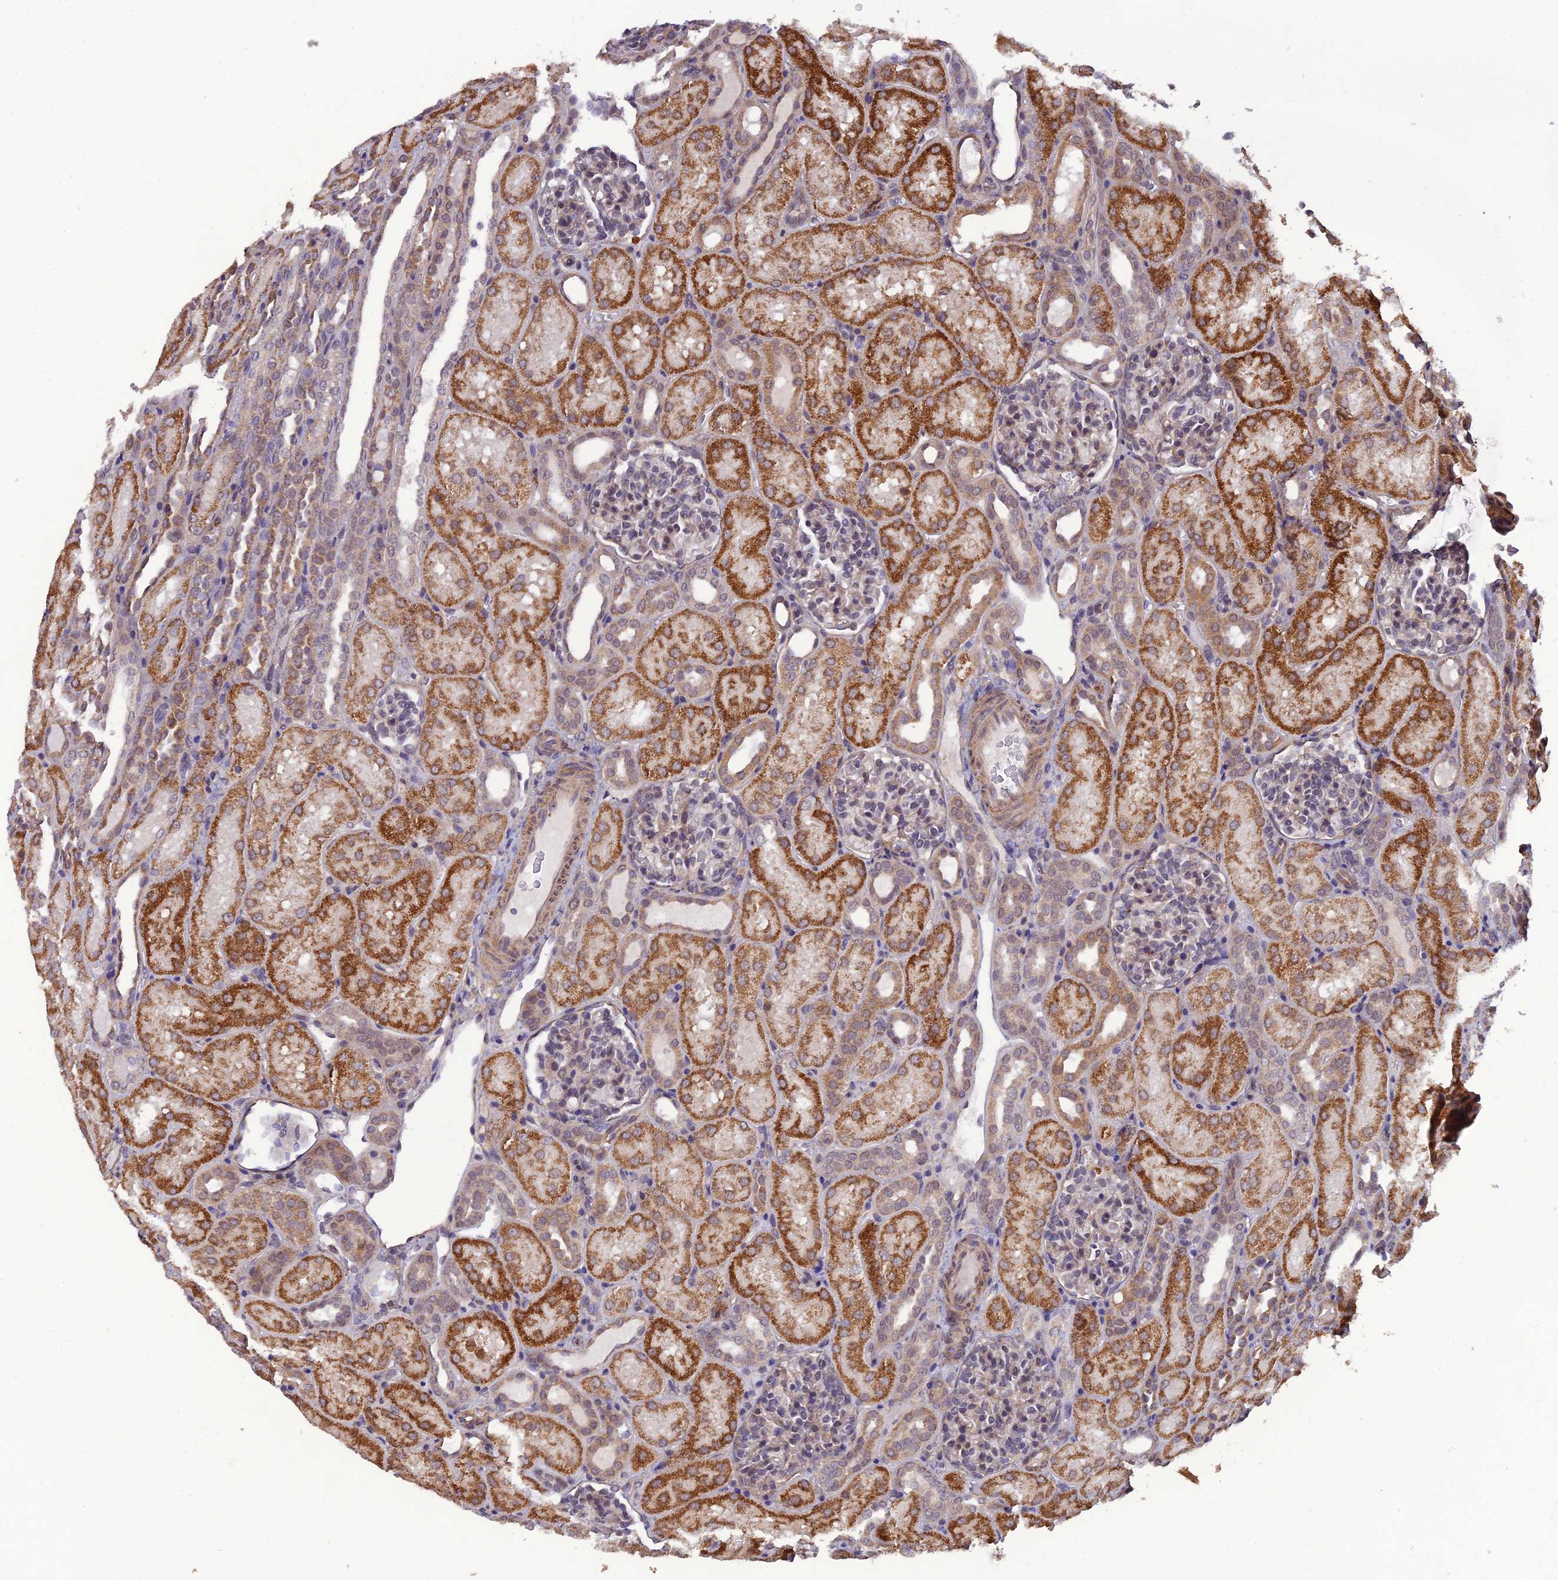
{"staining": {"intensity": "weak", "quantity": "<25%", "location": "cytoplasmic/membranous"}, "tissue": "kidney", "cell_type": "Cells in glomeruli", "image_type": "normal", "snomed": [{"axis": "morphology", "description": "Normal tissue, NOS"}, {"axis": "topography", "description": "Kidney"}], "caption": "IHC micrograph of unremarkable human kidney stained for a protein (brown), which demonstrates no positivity in cells in glomeruli. Brightfield microscopy of IHC stained with DAB (3,3'-diaminobenzidine) (brown) and hematoxylin (blue), captured at high magnification.", "gene": "PAGR1", "patient": {"sex": "male", "age": 1}}